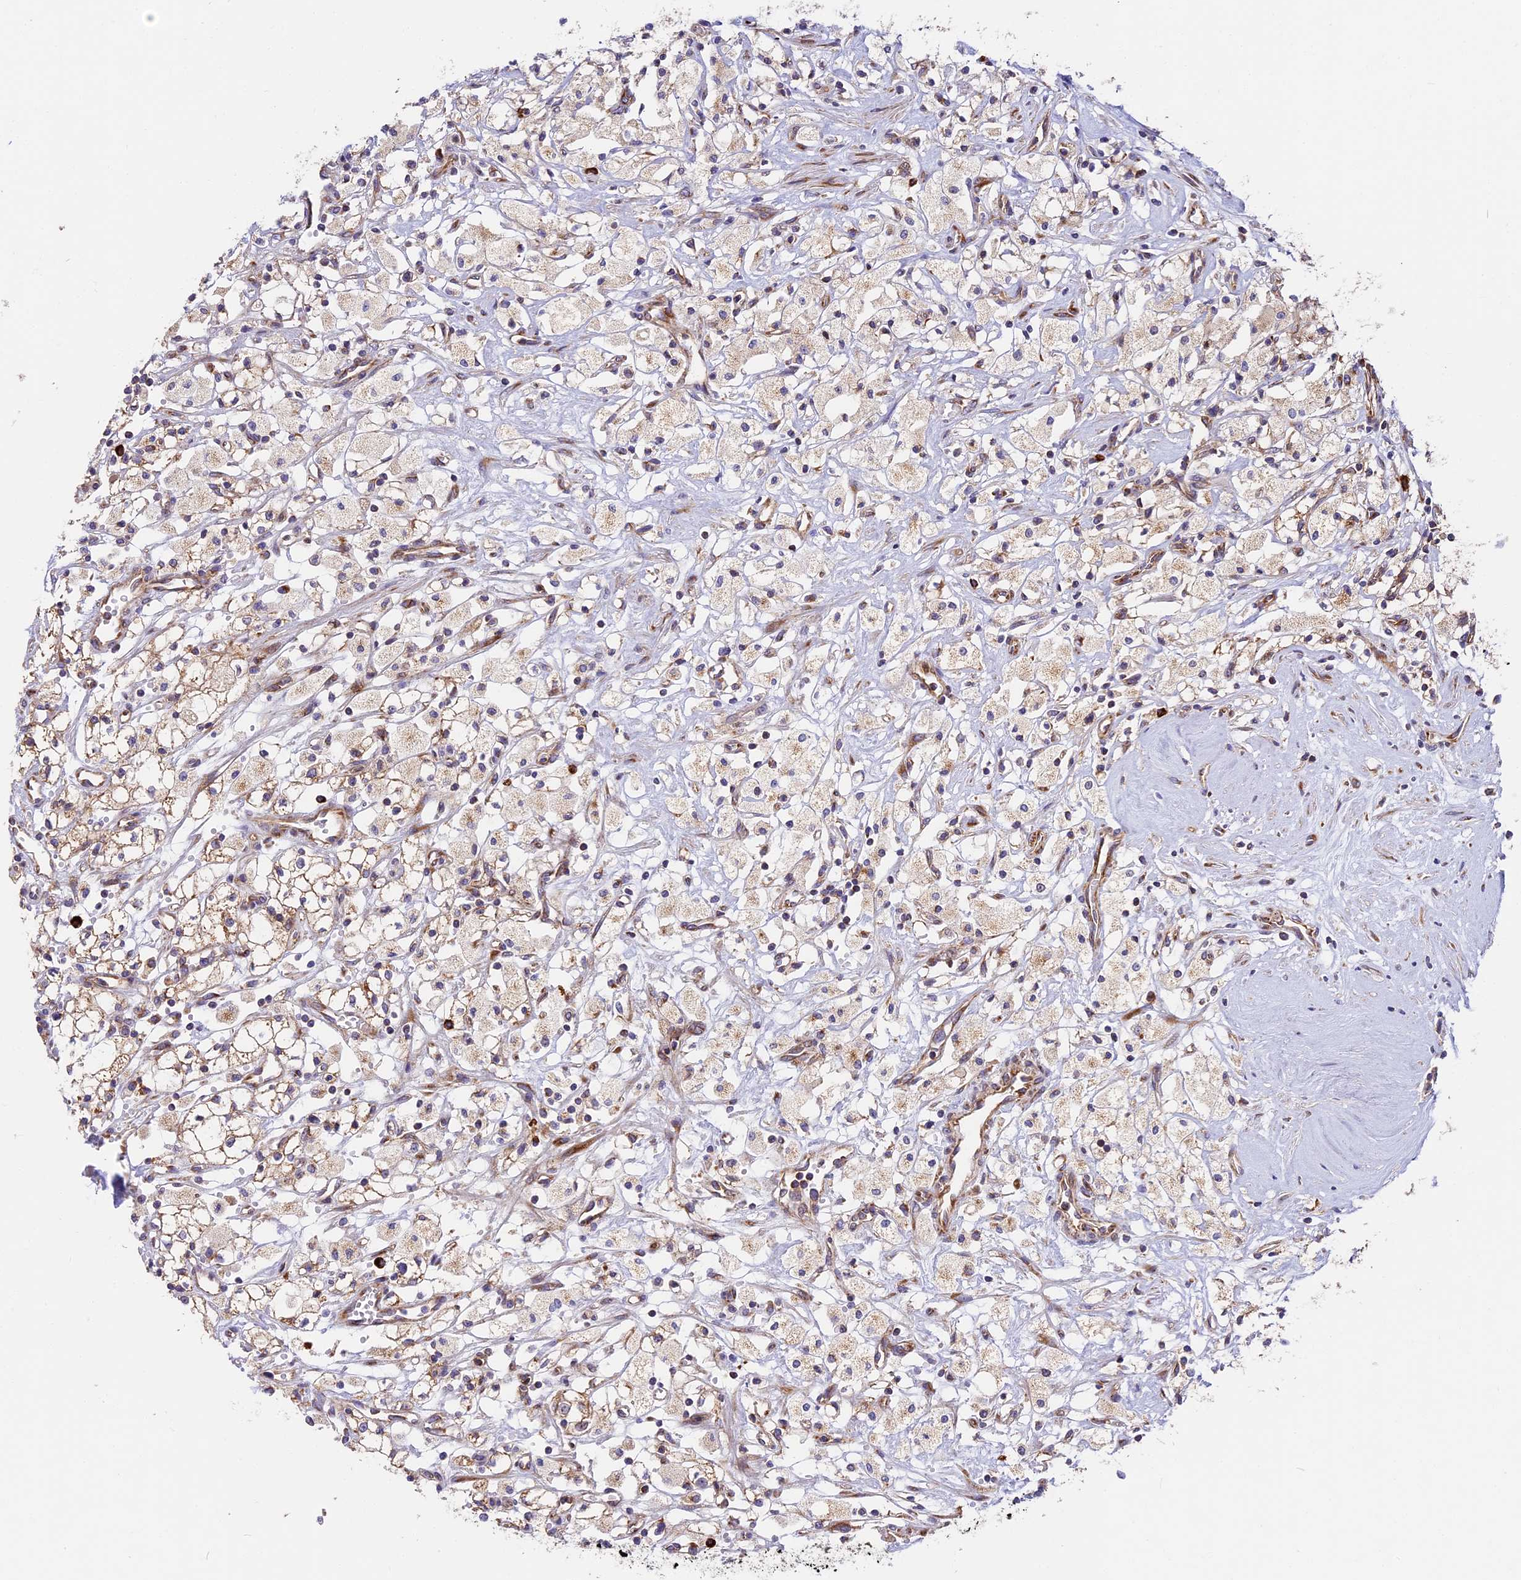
{"staining": {"intensity": "weak", "quantity": ">75%", "location": "cytoplasmic/membranous"}, "tissue": "renal cancer", "cell_type": "Tumor cells", "image_type": "cancer", "snomed": [{"axis": "morphology", "description": "Adenocarcinoma, NOS"}, {"axis": "topography", "description": "Kidney"}], "caption": "Immunohistochemical staining of adenocarcinoma (renal) shows low levels of weak cytoplasmic/membranous protein expression in about >75% of tumor cells.", "gene": "MRAS", "patient": {"sex": "male", "age": 59}}